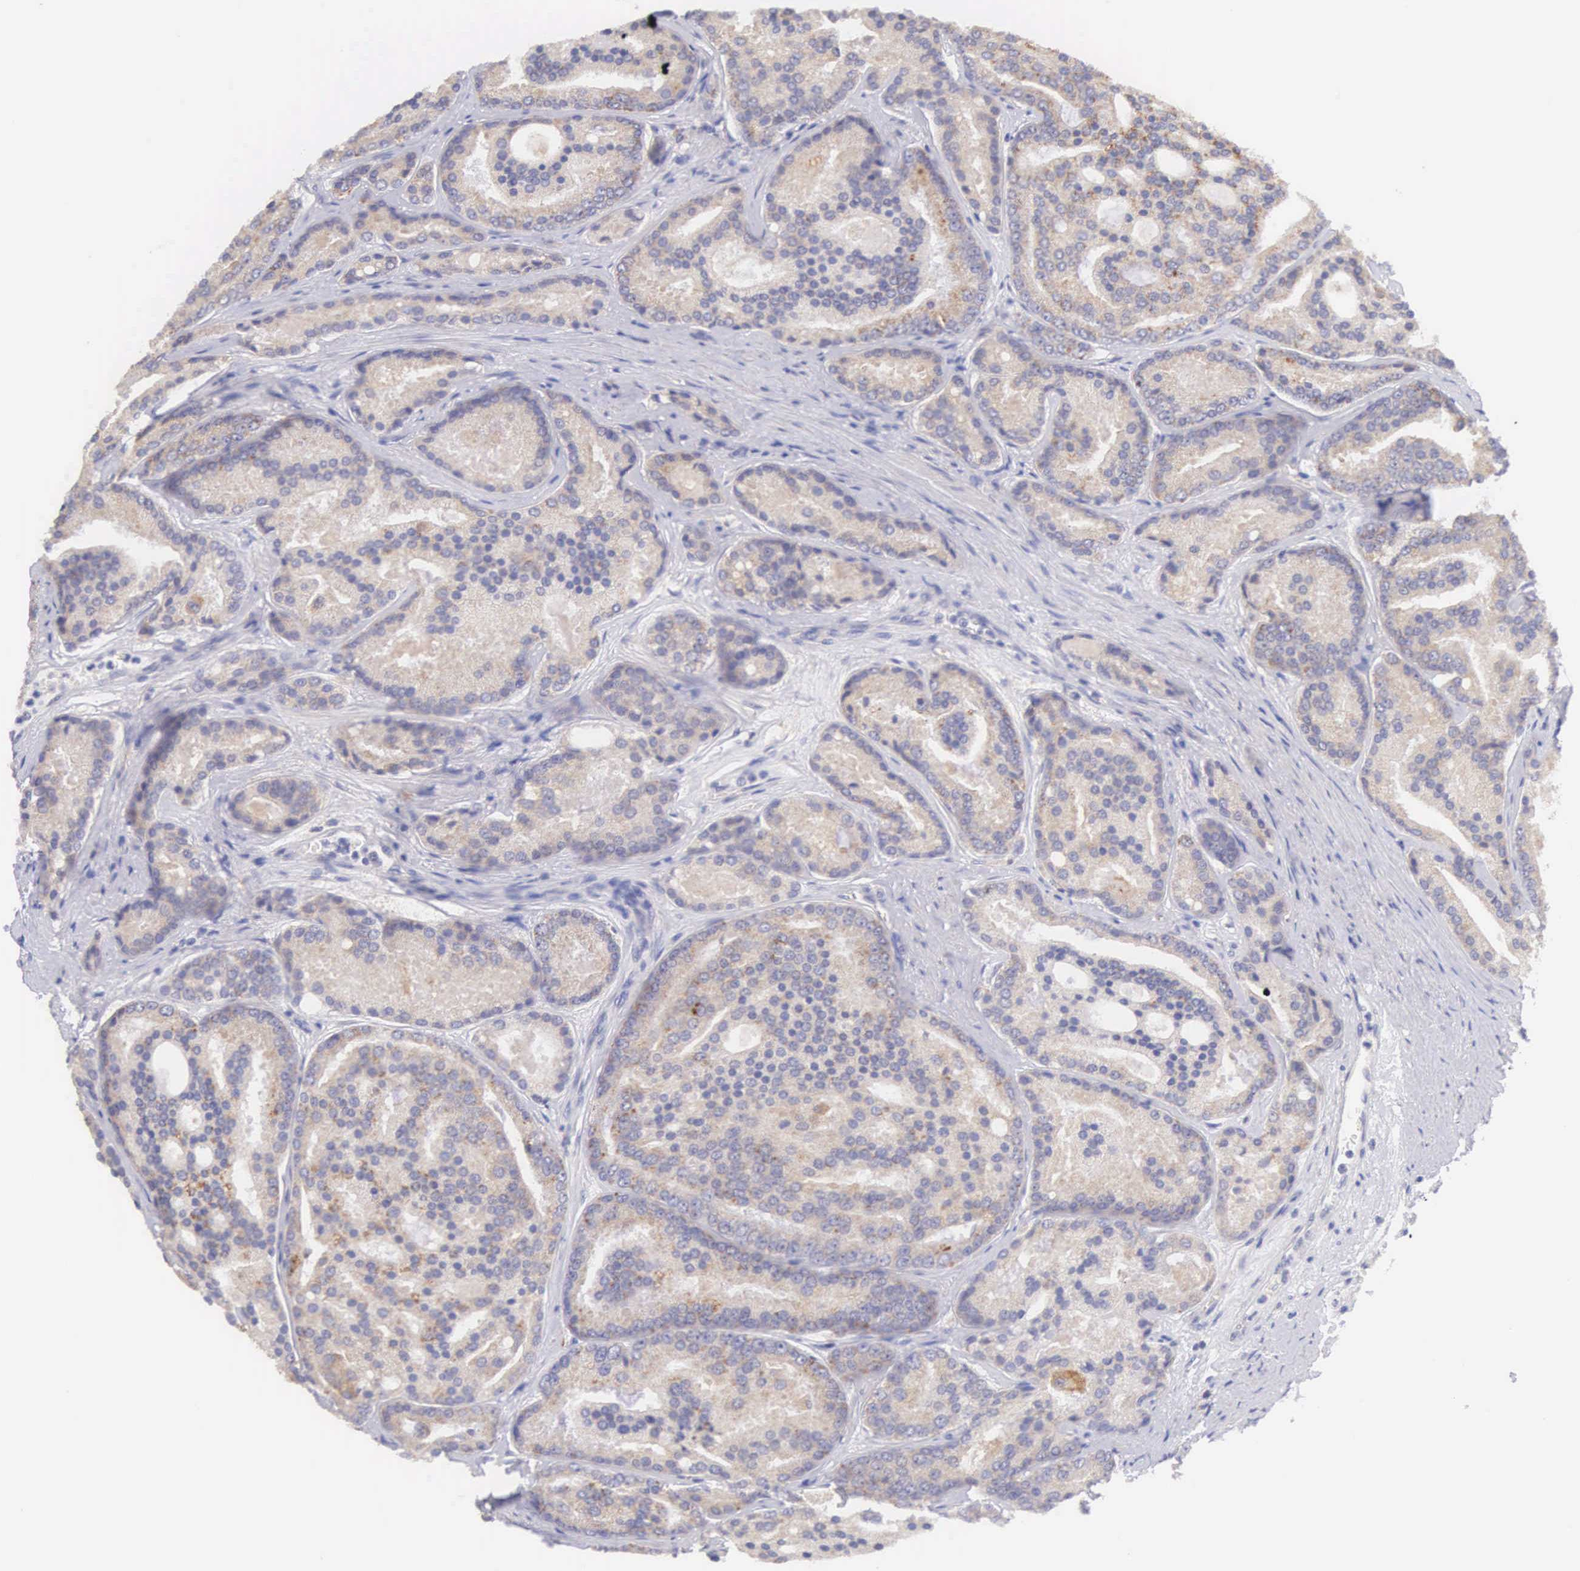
{"staining": {"intensity": "weak", "quantity": ">75%", "location": "cytoplasmic/membranous"}, "tissue": "prostate cancer", "cell_type": "Tumor cells", "image_type": "cancer", "snomed": [{"axis": "morphology", "description": "Adenocarcinoma, High grade"}, {"axis": "topography", "description": "Prostate"}], "caption": "Tumor cells exhibit low levels of weak cytoplasmic/membranous expression in about >75% of cells in human adenocarcinoma (high-grade) (prostate).", "gene": "NSDHL", "patient": {"sex": "male", "age": 64}}